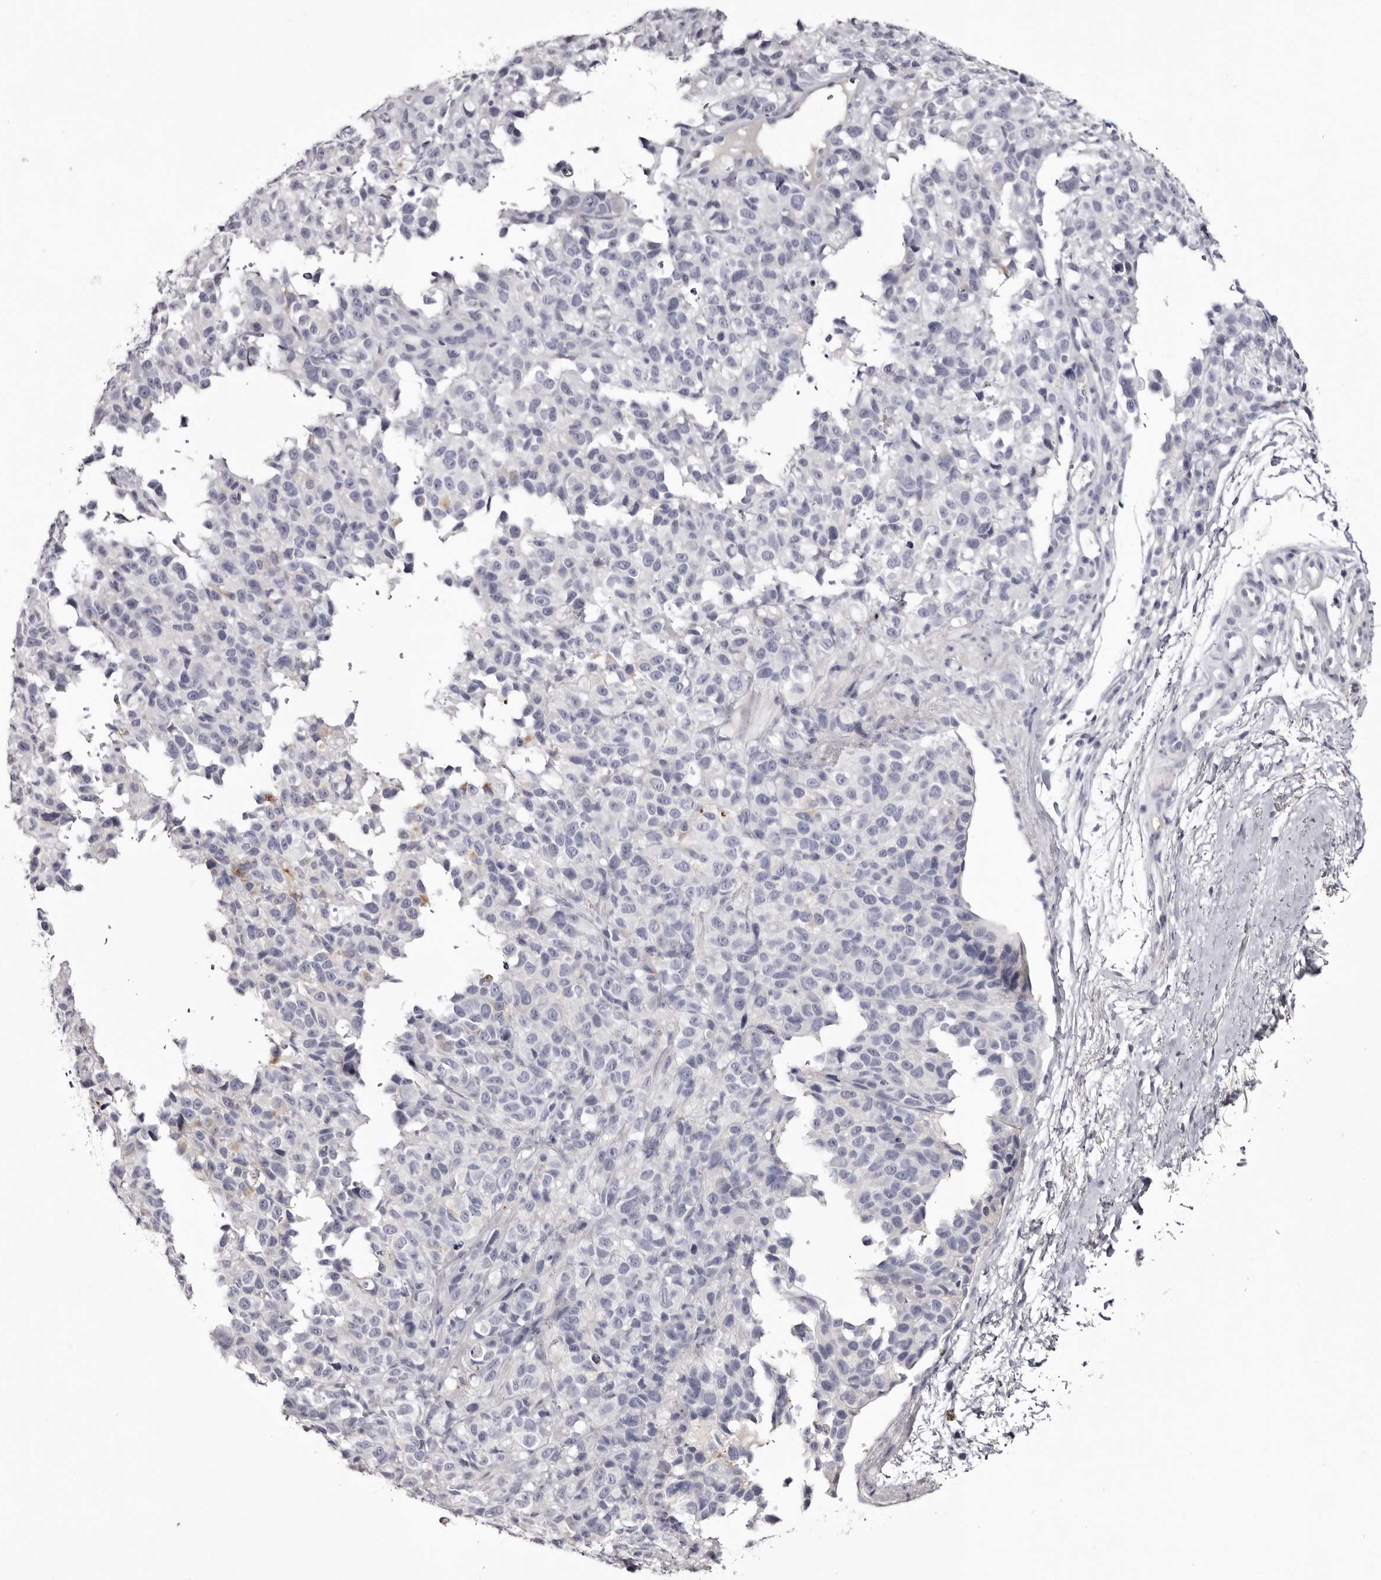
{"staining": {"intensity": "negative", "quantity": "none", "location": "none"}, "tissue": "melanoma", "cell_type": "Tumor cells", "image_type": "cancer", "snomed": [{"axis": "morphology", "description": "Malignant melanoma, Metastatic site"}, {"axis": "topography", "description": "Skin"}], "caption": "Protein analysis of melanoma demonstrates no significant expression in tumor cells.", "gene": "CA6", "patient": {"sex": "female", "age": 72}}